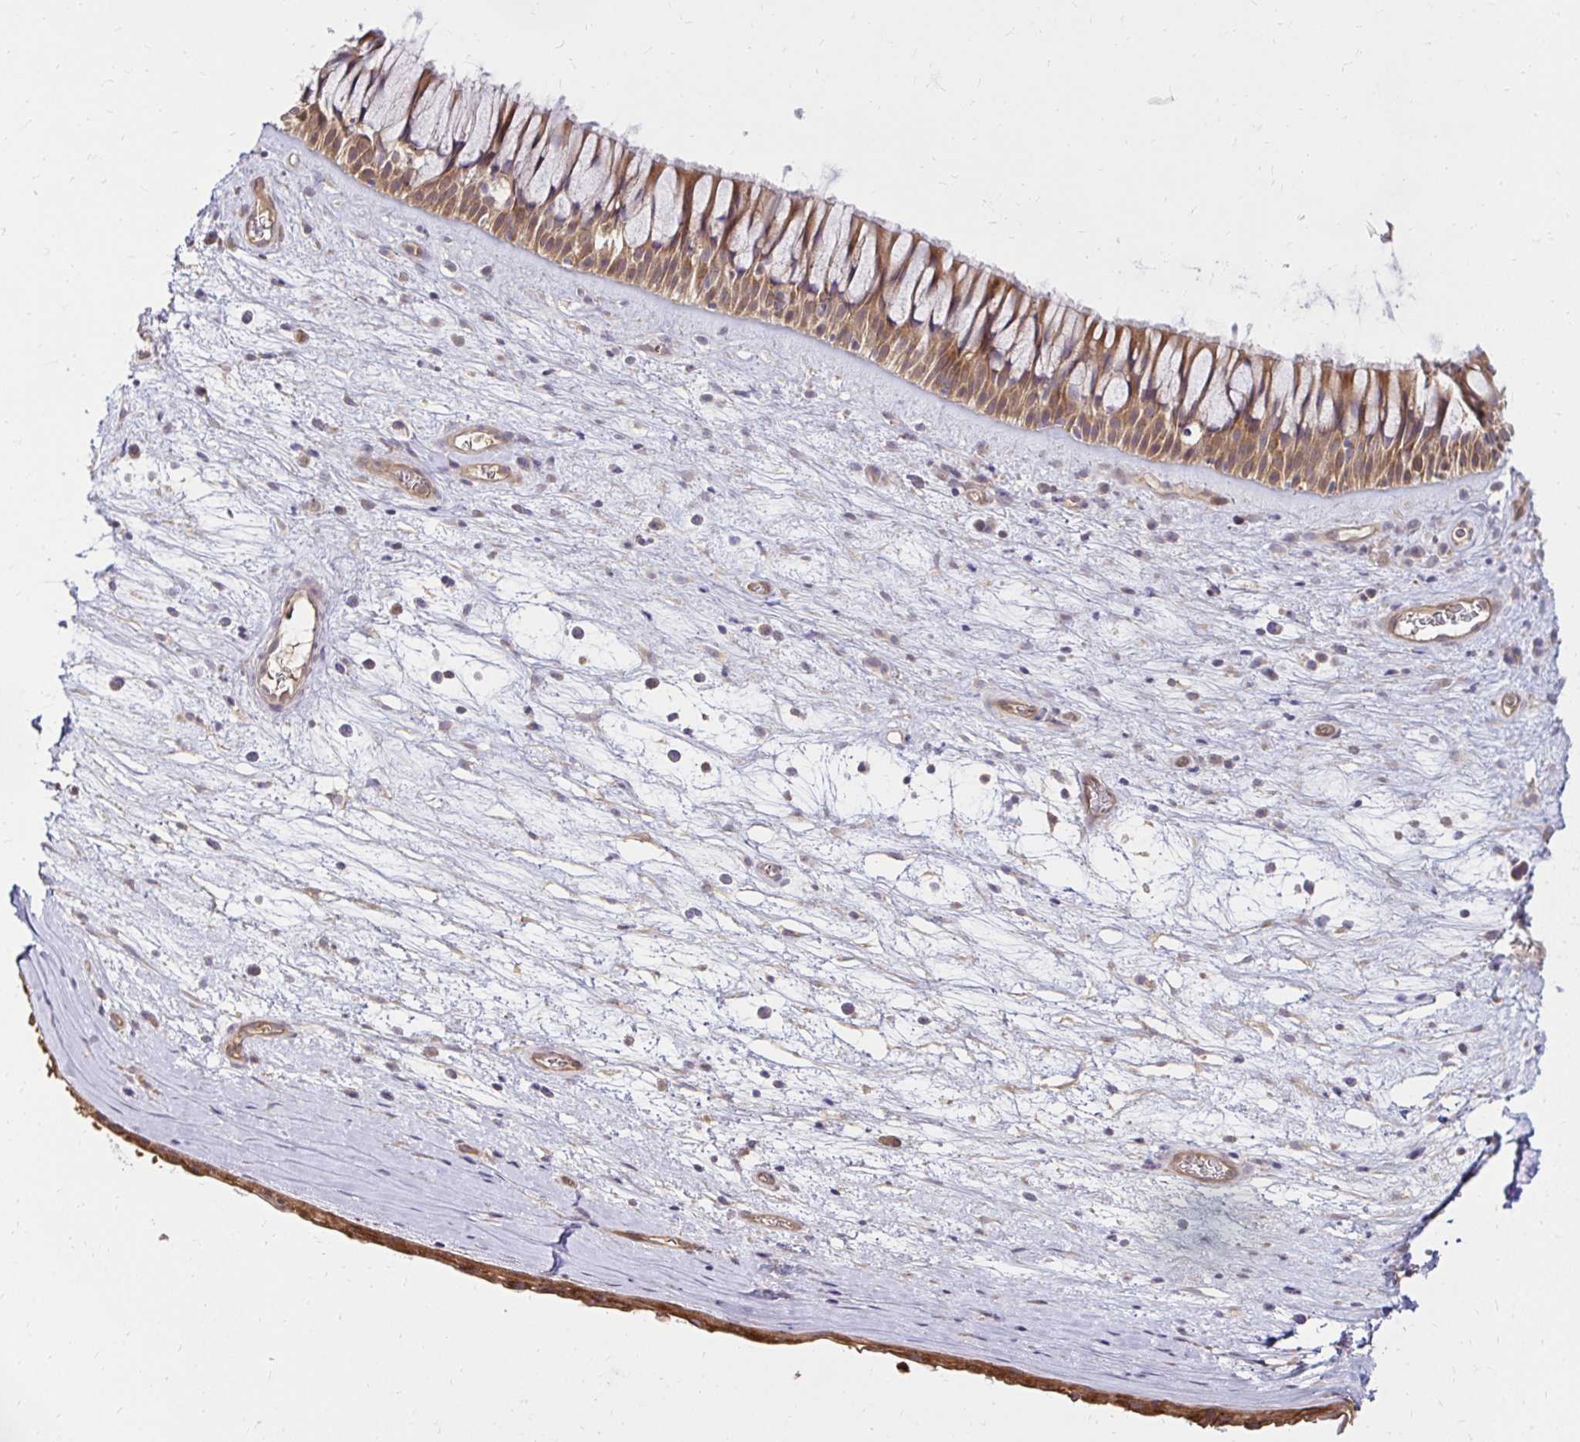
{"staining": {"intensity": "moderate", "quantity": ">75%", "location": "cytoplasmic/membranous"}, "tissue": "nasopharynx", "cell_type": "Respiratory epithelial cells", "image_type": "normal", "snomed": [{"axis": "morphology", "description": "Normal tissue, NOS"}, {"axis": "topography", "description": "Nasopharynx"}], "caption": "Immunohistochemistry (IHC) image of unremarkable human nasopharynx stained for a protein (brown), which shows medium levels of moderate cytoplasmic/membranous staining in approximately >75% of respiratory epithelial cells.", "gene": "ITGA2", "patient": {"sex": "male", "age": 74}}